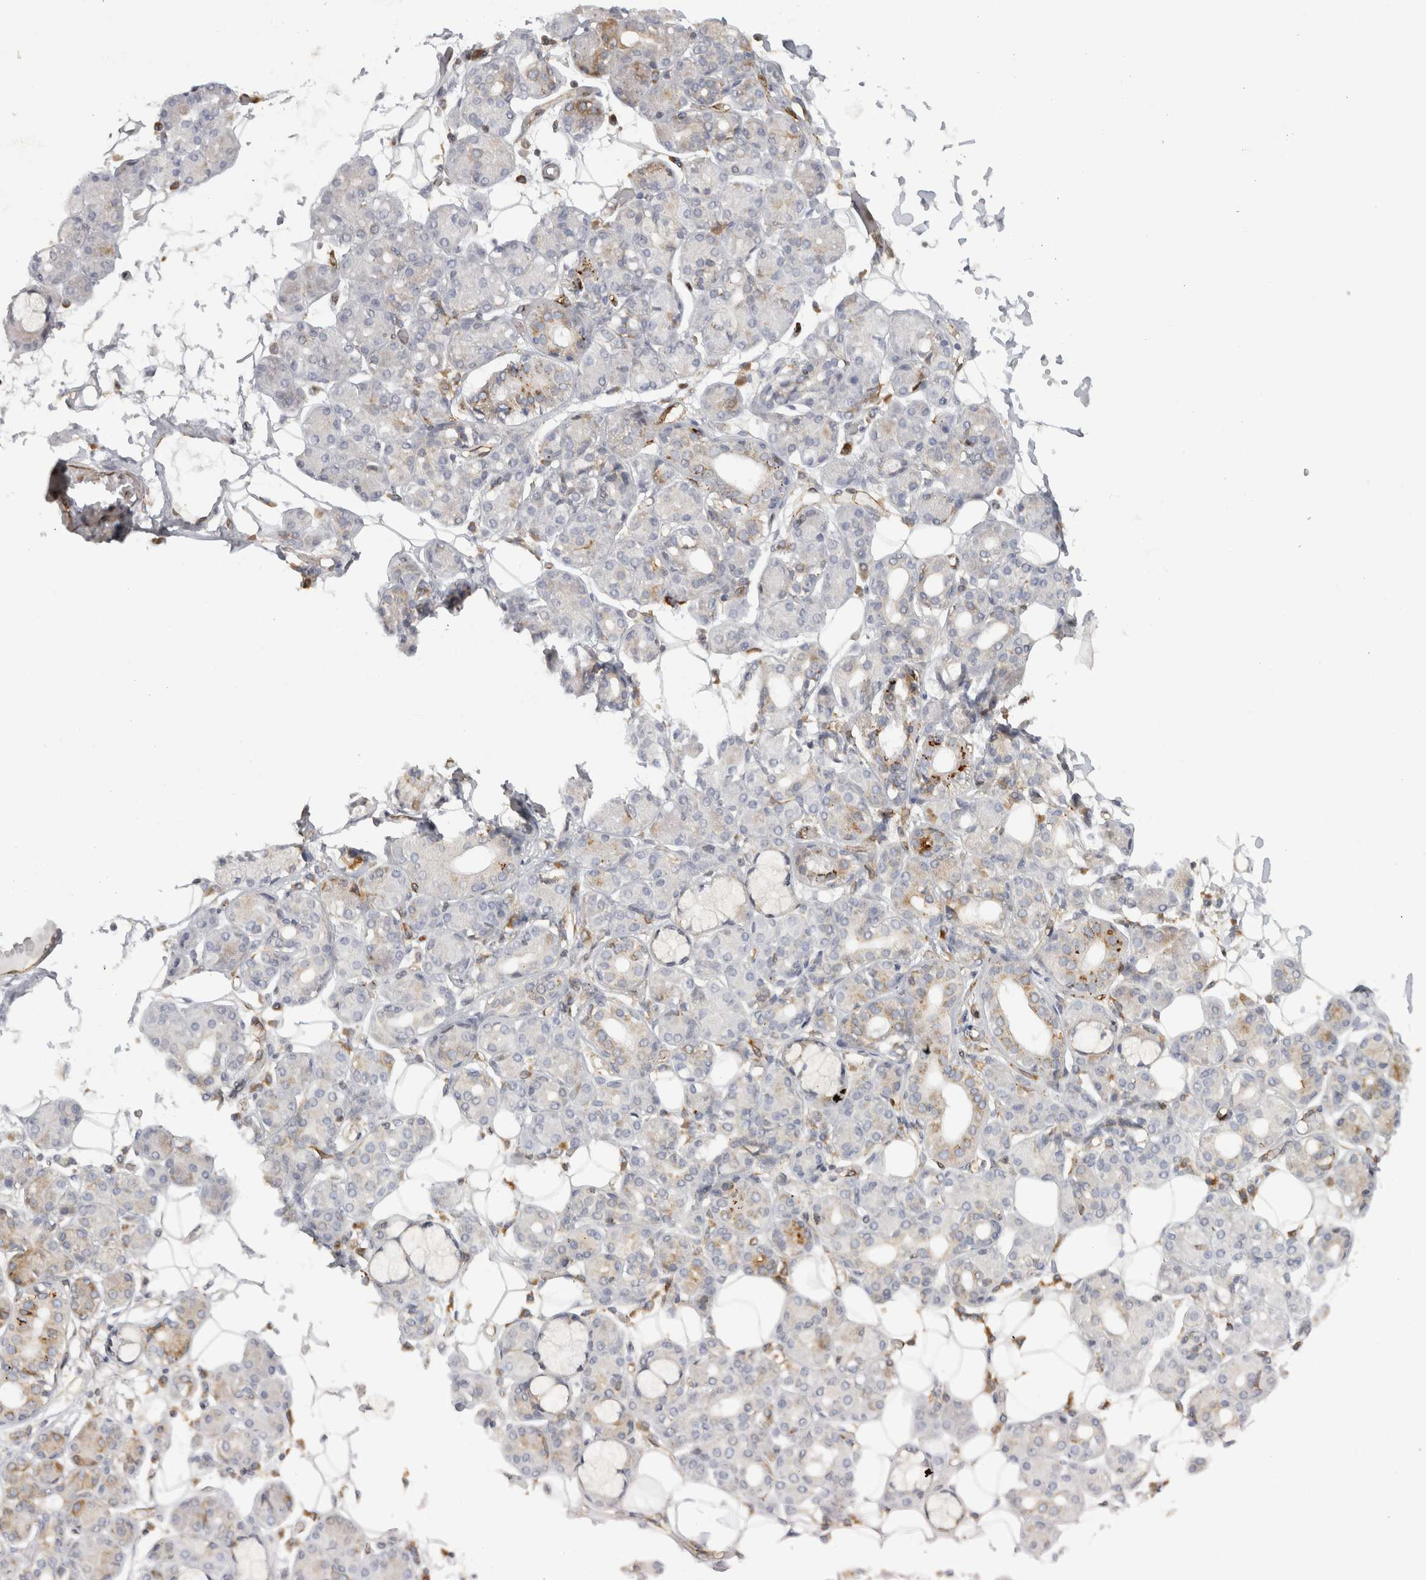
{"staining": {"intensity": "weak", "quantity": "<25%", "location": "cytoplasmic/membranous"}, "tissue": "salivary gland", "cell_type": "Glandular cells", "image_type": "normal", "snomed": [{"axis": "morphology", "description": "Normal tissue, NOS"}, {"axis": "topography", "description": "Salivary gland"}], "caption": "An image of salivary gland stained for a protein displays no brown staining in glandular cells. (DAB (3,3'-diaminobenzidine) IHC visualized using brightfield microscopy, high magnification).", "gene": "HLA", "patient": {"sex": "male", "age": 63}}